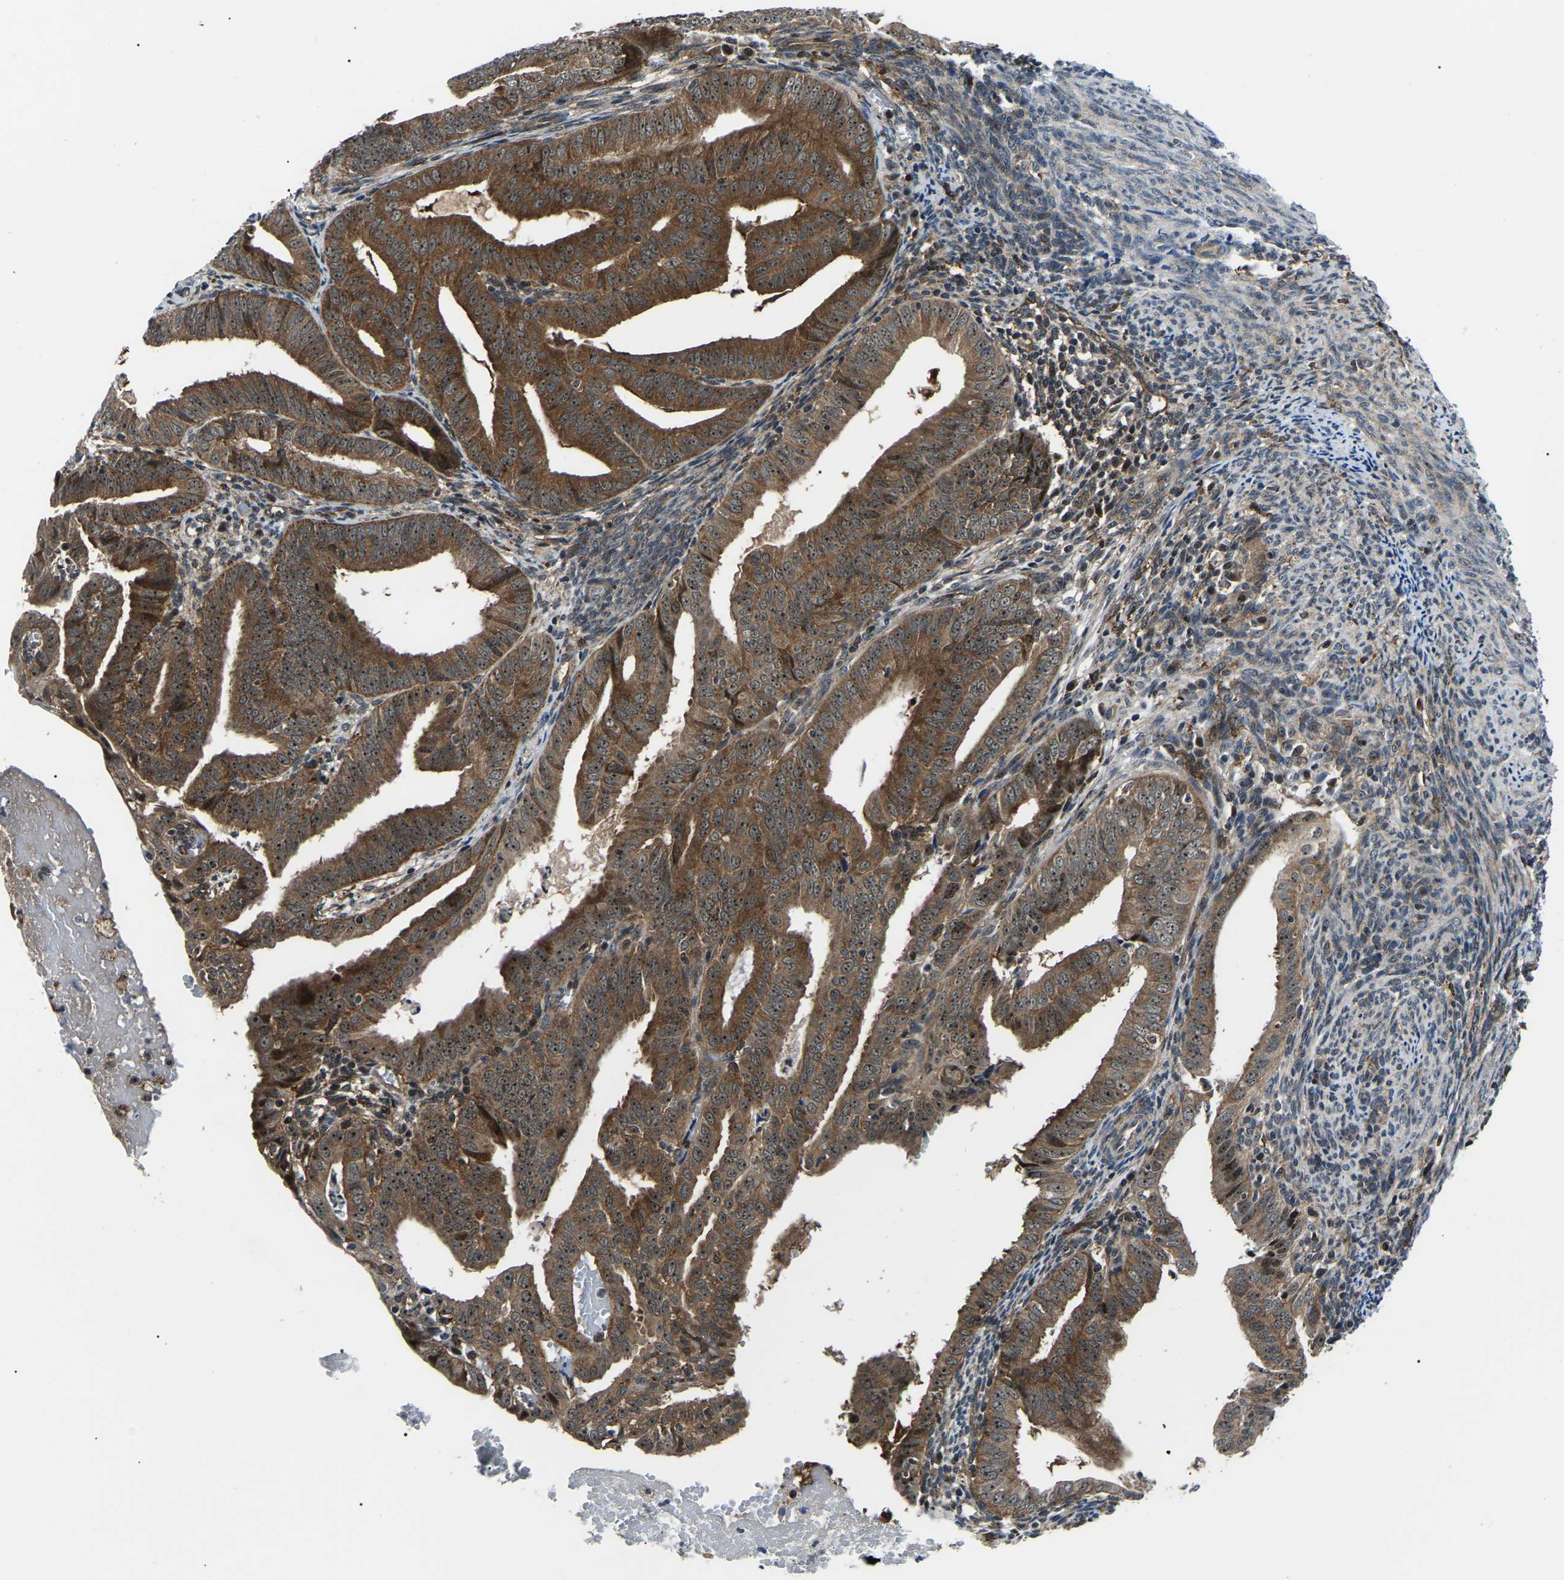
{"staining": {"intensity": "moderate", "quantity": ">75%", "location": "cytoplasmic/membranous,nuclear"}, "tissue": "endometrial cancer", "cell_type": "Tumor cells", "image_type": "cancer", "snomed": [{"axis": "morphology", "description": "Adenocarcinoma, NOS"}, {"axis": "topography", "description": "Endometrium"}], "caption": "Endometrial cancer stained for a protein (brown) exhibits moderate cytoplasmic/membranous and nuclear positive positivity in about >75% of tumor cells.", "gene": "RRP1B", "patient": {"sex": "female", "age": 58}}